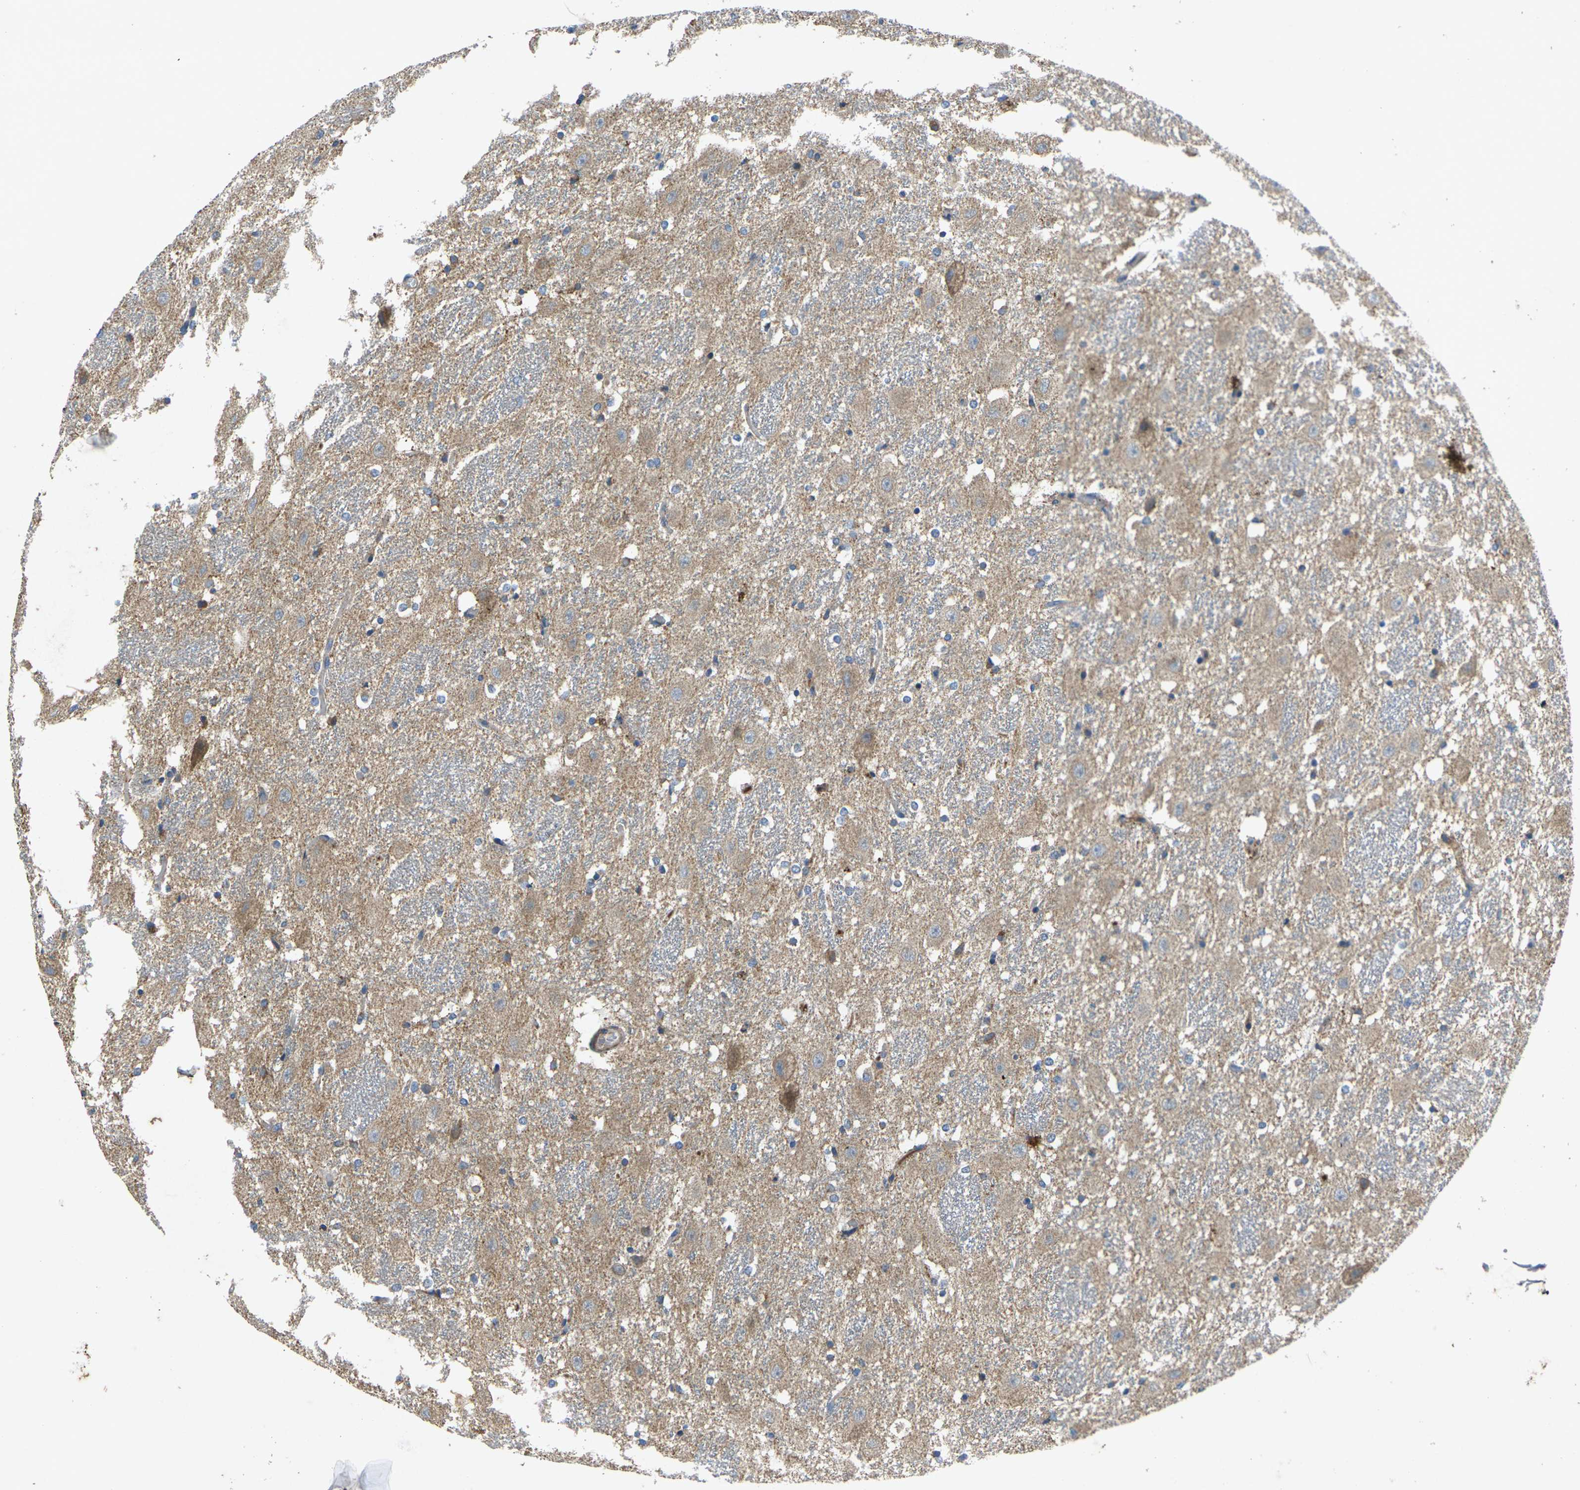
{"staining": {"intensity": "weak", "quantity": "25%-75%", "location": "cytoplasmic/membranous"}, "tissue": "hippocampus", "cell_type": "Glial cells", "image_type": "normal", "snomed": [{"axis": "morphology", "description": "Normal tissue, NOS"}, {"axis": "topography", "description": "Hippocampus"}], "caption": "DAB immunohistochemical staining of unremarkable hippocampus exhibits weak cytoplasmic/membranous protein positivity in about 25%-75% of glial cells. (brown staining indicates protein expression, while blue staining denotes nuclei).", "gene": "KIF1B", "patient": {"sex": "female", "age": 19}}